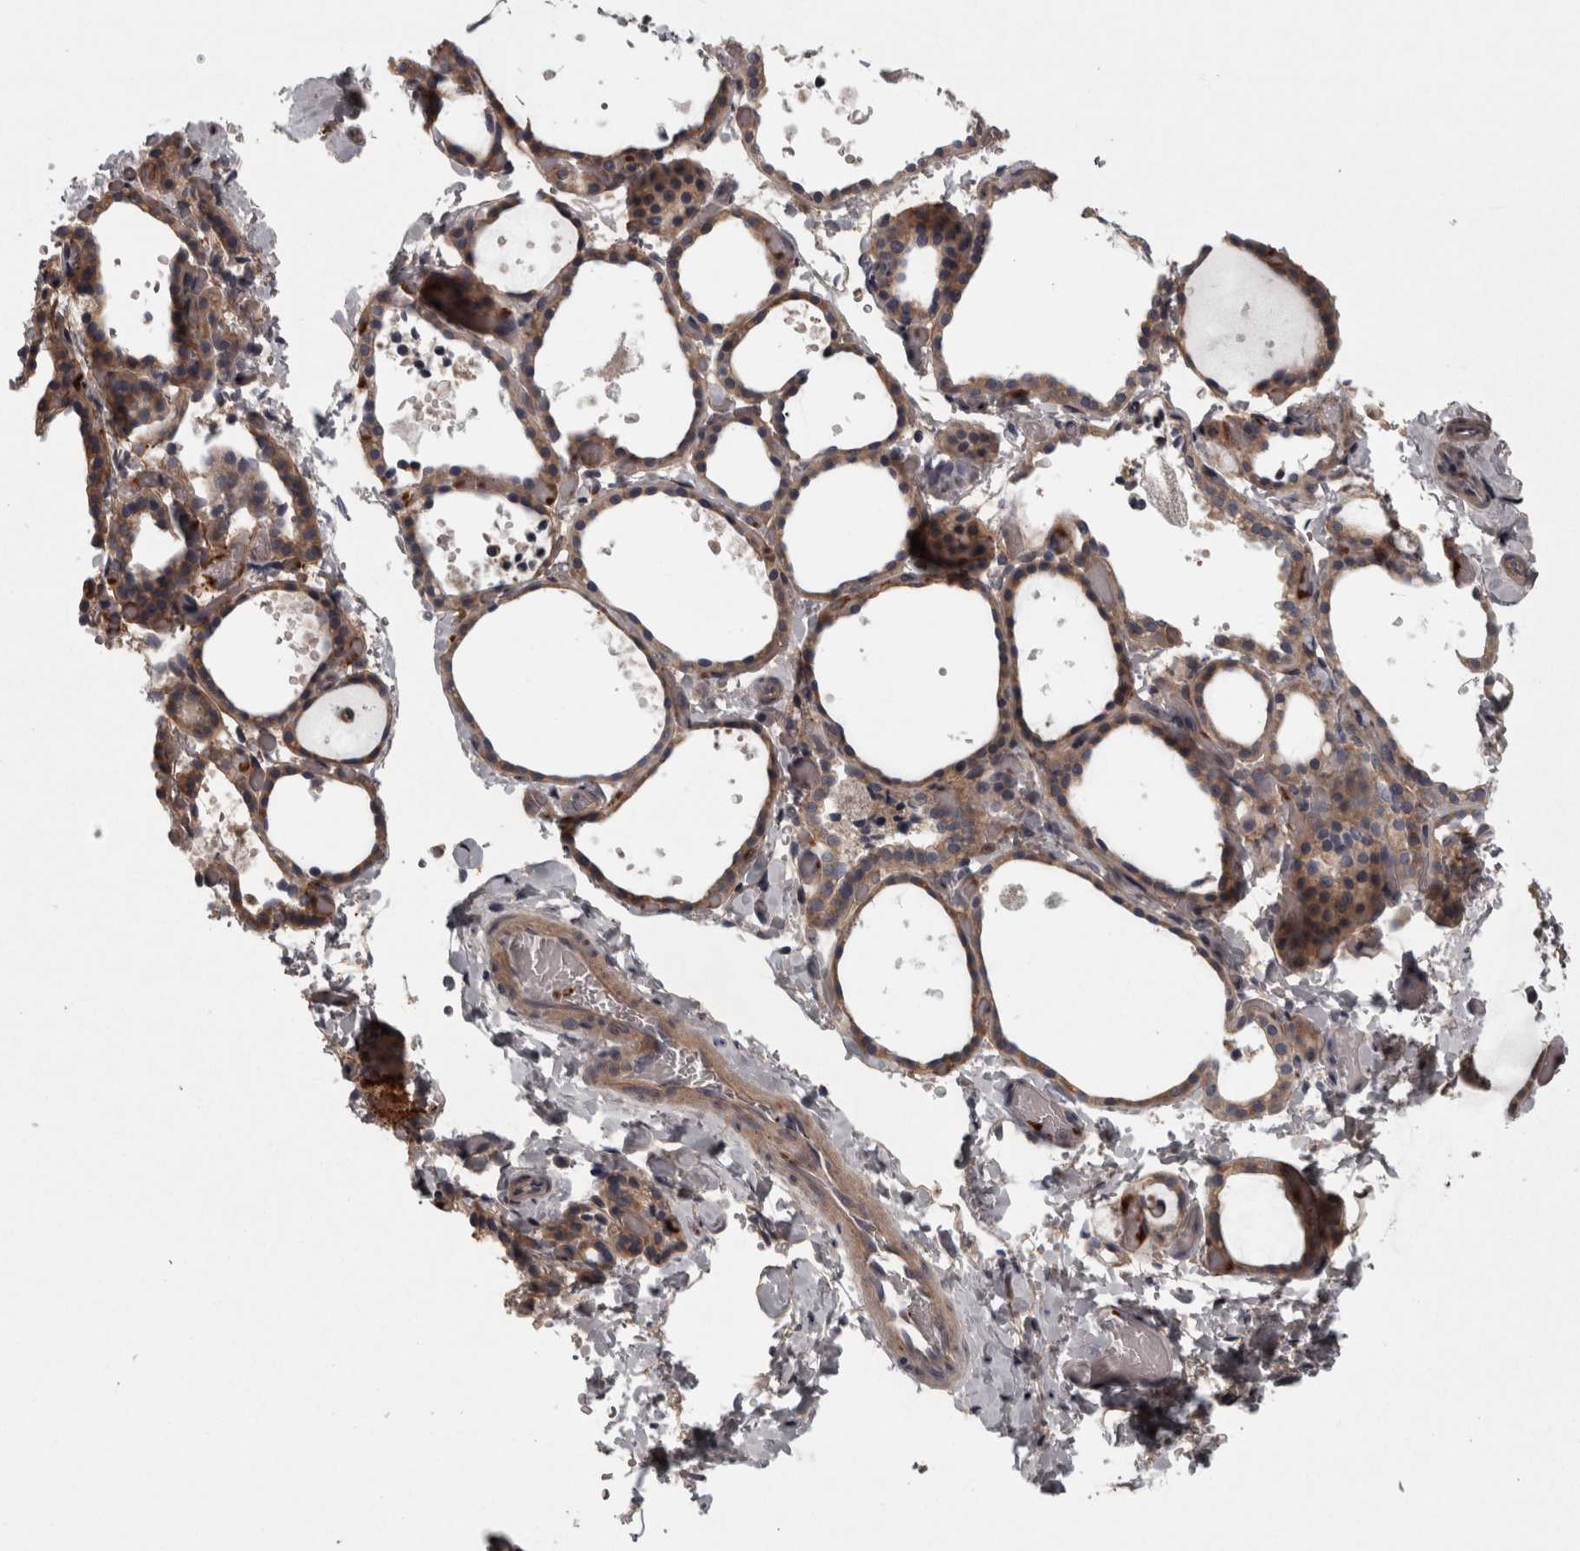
{"staining": {"intensity": "moderate", "quantity": ">75%", "location": "cytoplasmic/membranous"}, "tissue": "thyroid gland", "cell_type": "Glandular cells", "image_type": "normal", "snomed": [{"axis": "morphology", "description": "Normal tissue, NOS"}, {"axis": "topography", "description": "Thyroid gland"}], "caption": "IHC histopathology image of benign thyroid gland: thyroid gland stained using IHC demonstrates medium levels of moderate protein expression localized specifically in the cytoplasmic/membranous of glandular cells, appearing as a cytoplasmic/membranous brown color.", "gene": "RSU1", "patient": {"sex": "female", "age": 44}}